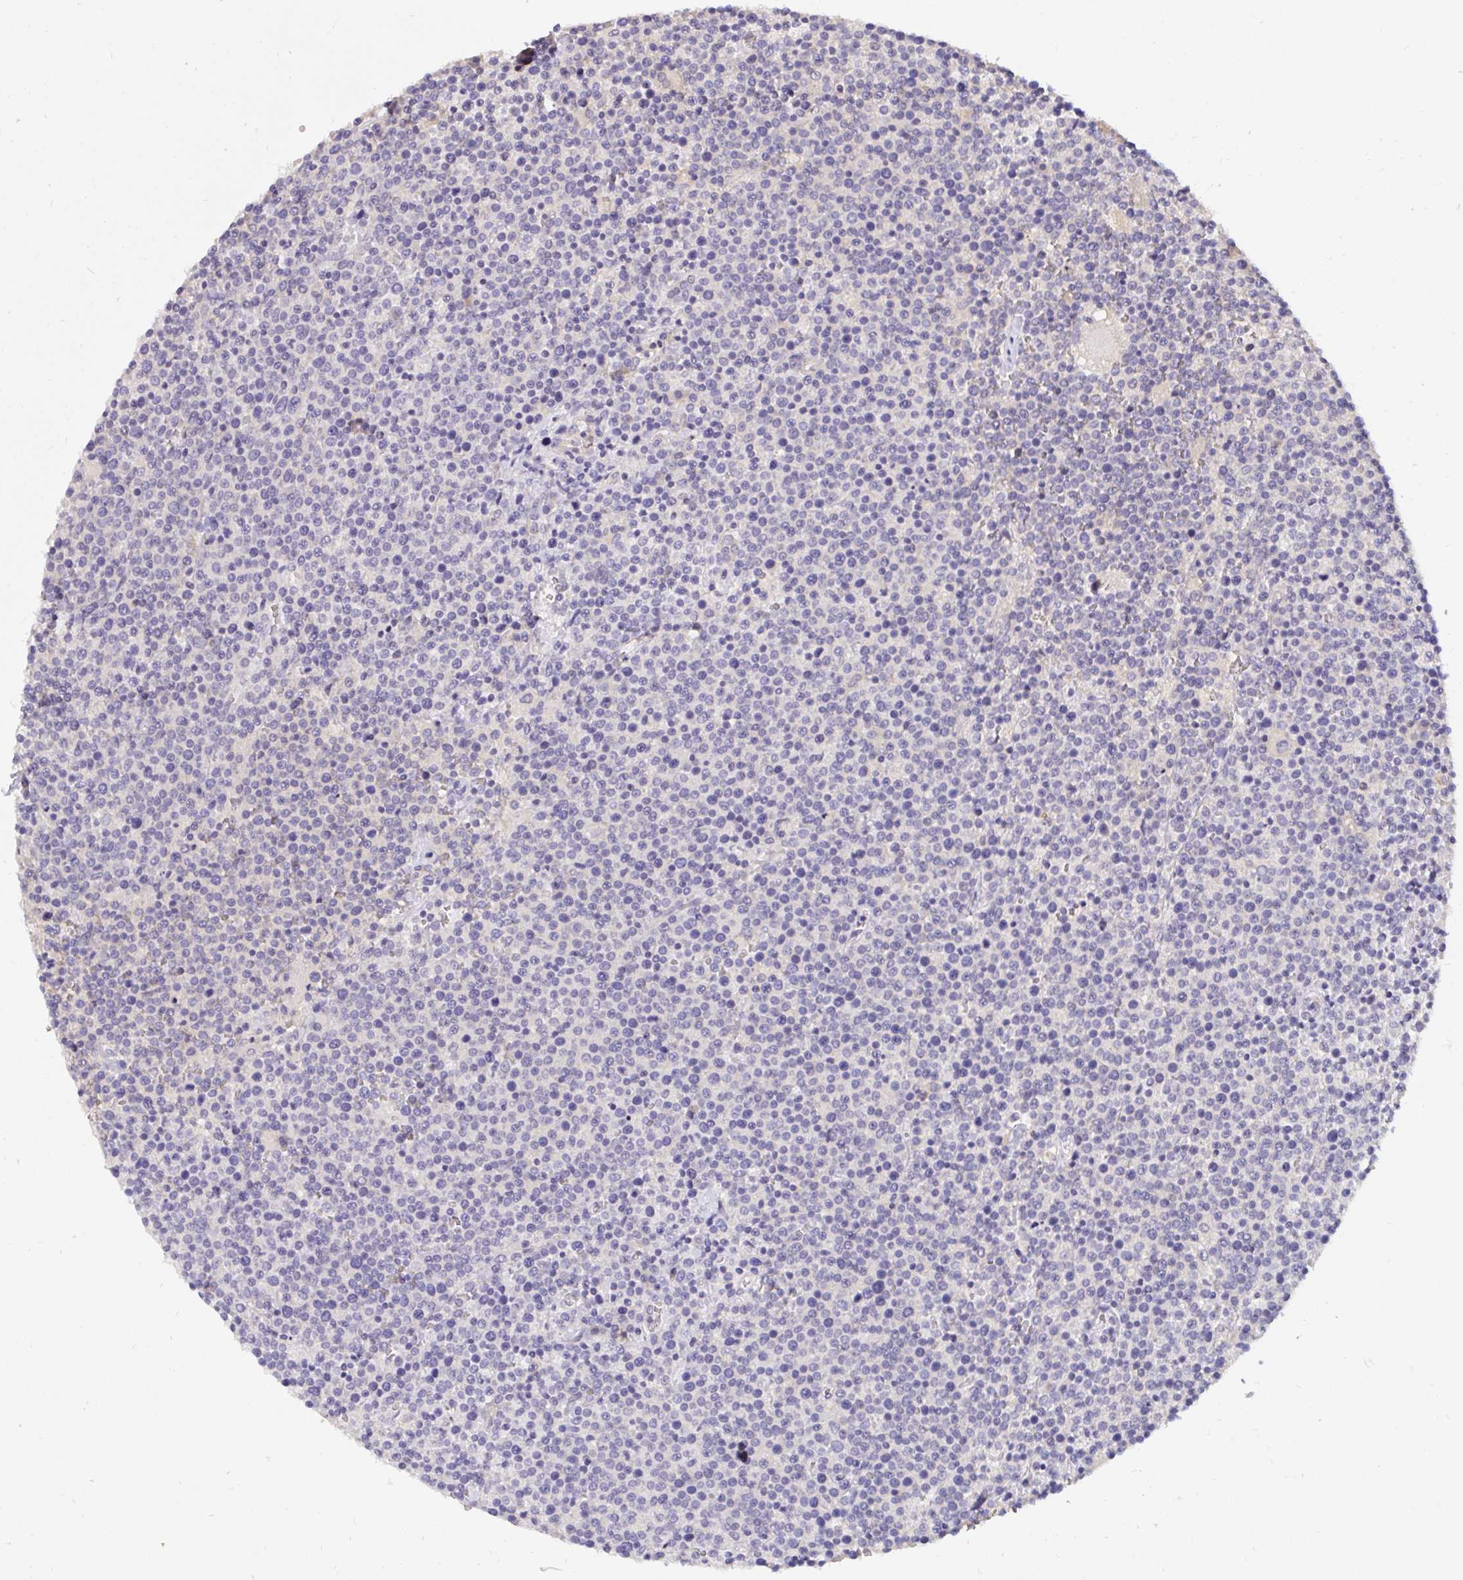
{"staining": {"intensity": "negative", "quantity": "none", "location": "none"}, "tissue": "lymphoma", "cell_type": "Tumor cells", "image_type": "cancer", "snomed": [{"axis": "morphology", "description": "Malignant lymphoma, non-Hodgkin's type, High grade"}, {"axis": "topography", "description": "Lymph node"}], "caption": "This is an immunohistochemistry image of human lymphoma. There is no expression in tumor cells.", "gene": "C19orf54", "patient": {"sex": "male", "age": 61}}